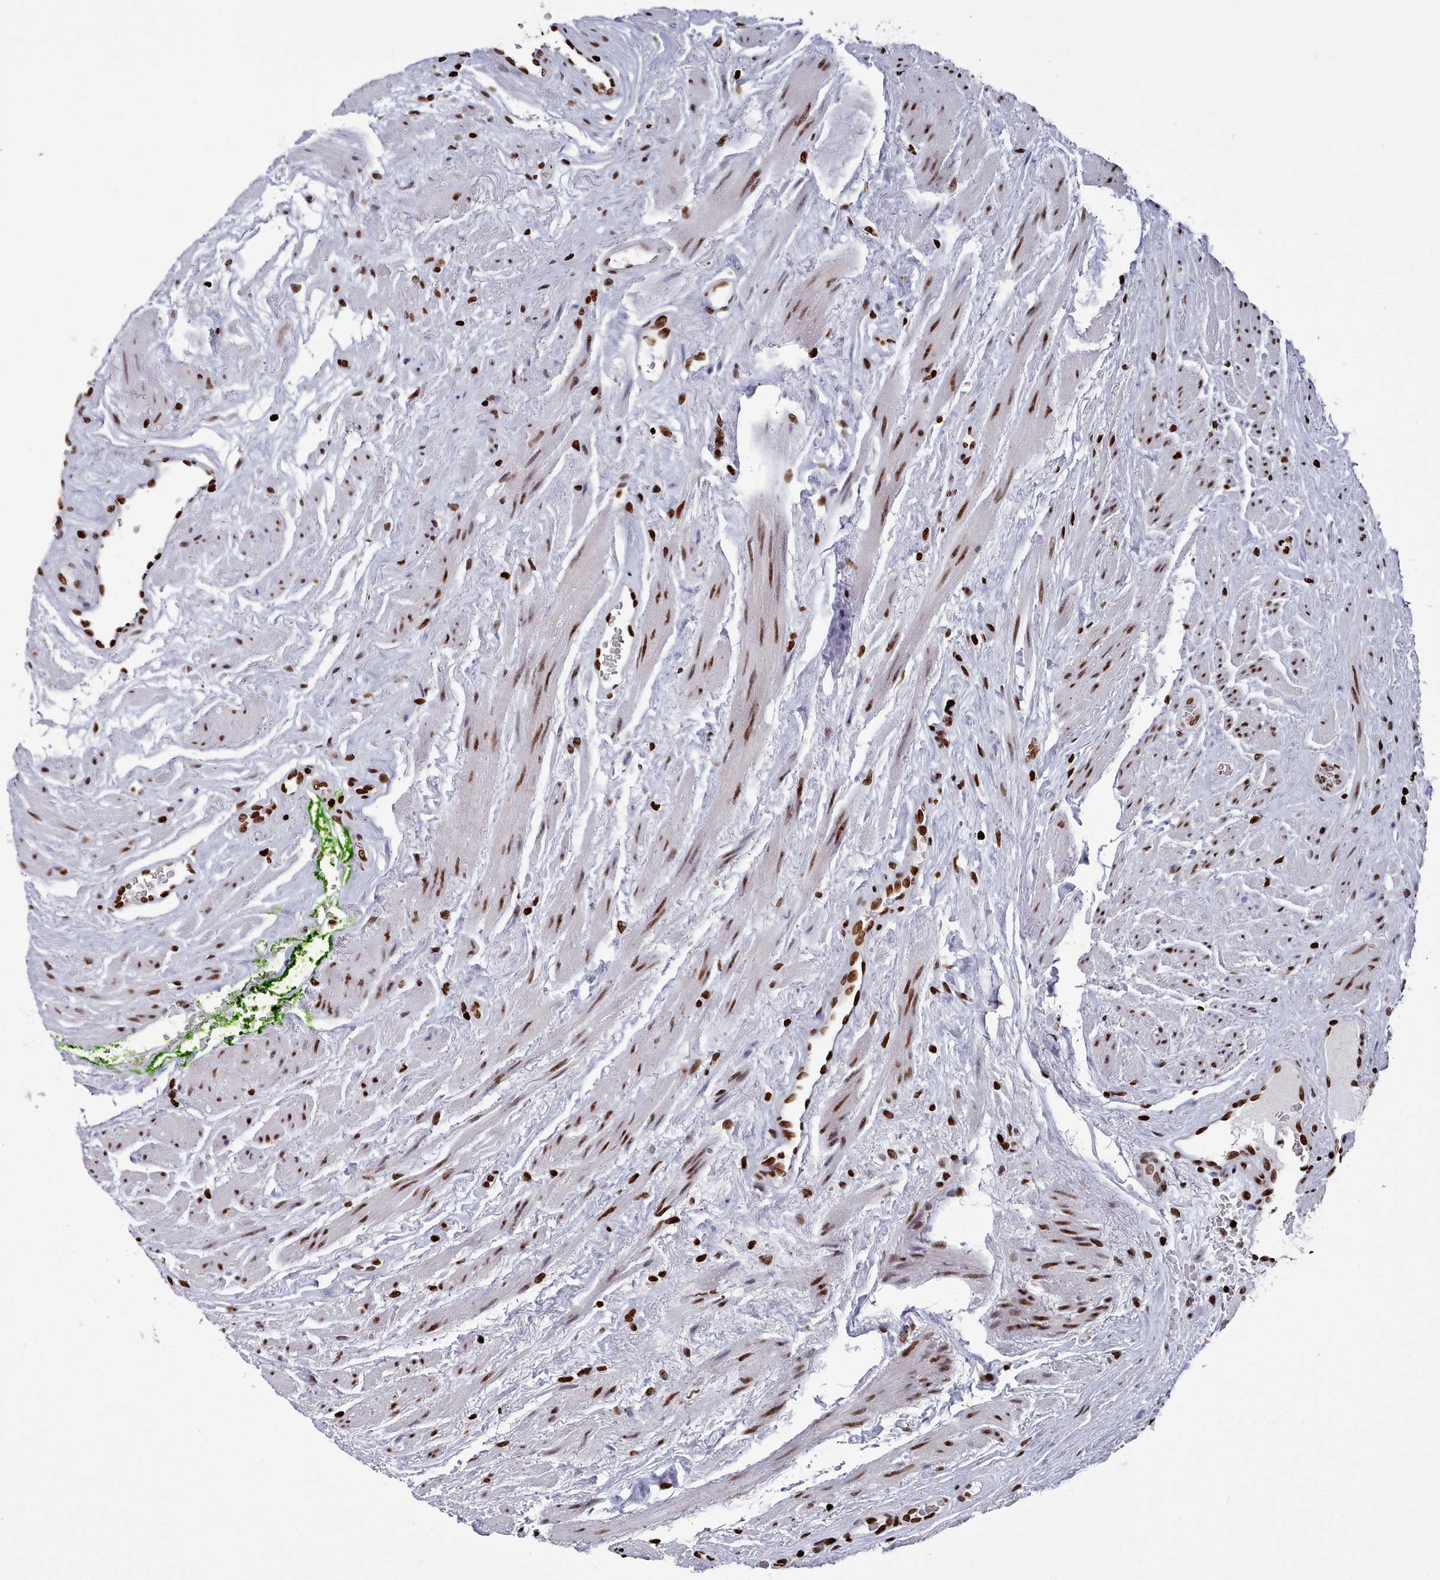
{"staining": {"intensity": "strong", "quantity": ">75%", "location": "nuclear"}, "tissue": "prostate cancer", "cell_type": "Tumor cells", "image_type": "cancer", "snomed": [{"axis": "morphology", "description": "Adenocarcinoma, High grade"}, {"axis": "topography", "description": "Prostate and seminal vesicle, NOS"}], "caption": "Prostate high-grade adenocarcinoma stained with a brown dye displays strong nuclear positive staining in about >75% of tumor cells.", "gene": "PCDHB12", "patient": {"sex": "male", "age": 64}}